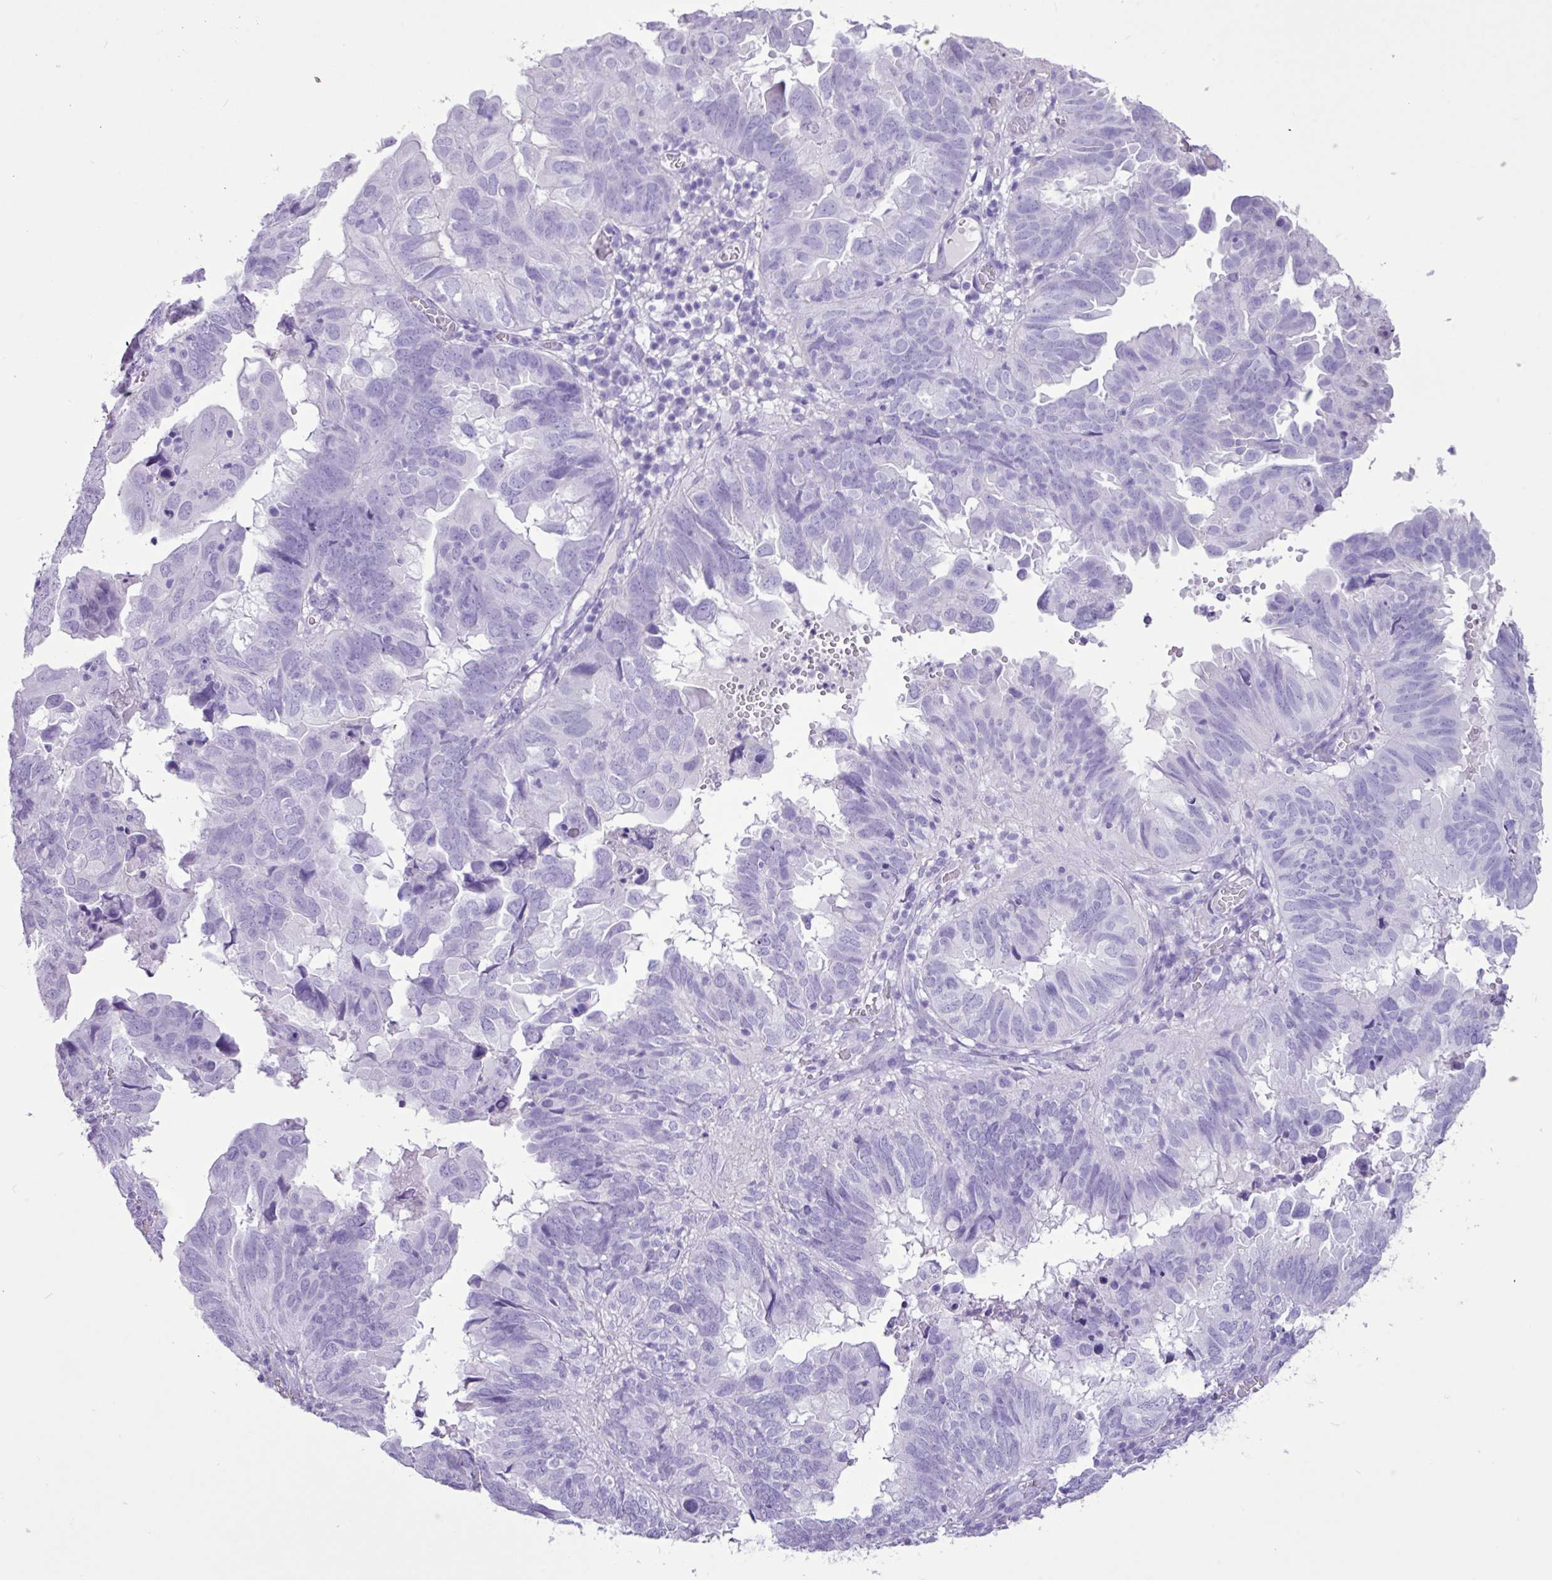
{"staining": {"intensity": "negative", "quantity": "none", "location": "none"}, "tissue": "endometrial cancer", "cell_type": "Tumor cells", "image_type": "cancer", "snomed": [{"axis": "morphology", "description": "Adenocarcinoma, NOS"}, {"axis": "topography", "description": "Uterus"}], "caption": "IHC micrograph of human endometrial cancer stained for a protein (brown), which reveals no expression in tumor cells.", "gene": "CKMT2", "patient": {"sex": "female", "age": 77}}